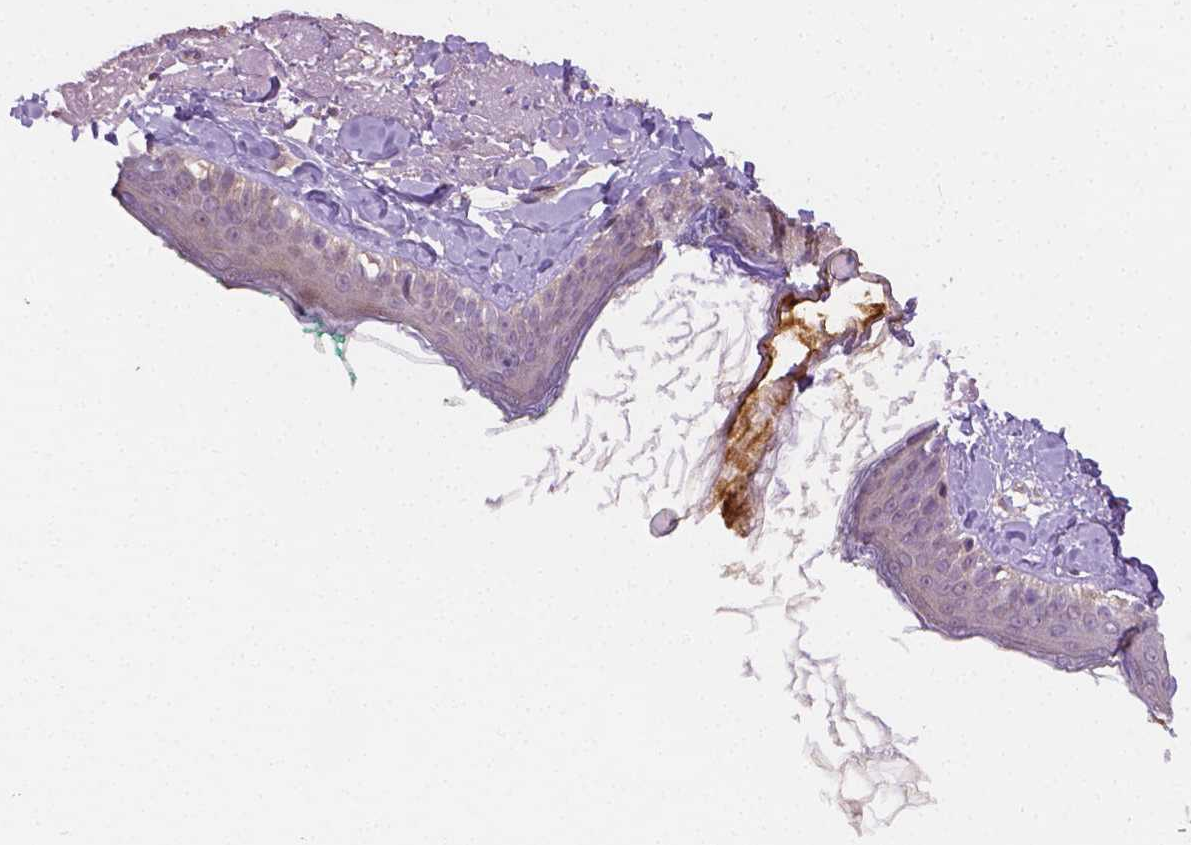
{"staining": {"intensity": "negative", "quantity": "none", "location": "none"}, "tissue": "skin", "cell_type": "Fibroblasts", "image_type": "normal", "snomed": [{"axis": "morphology", "description": "Normal tissue, NOS"}, {"axis": "topography", "description": "Skin"}], "caption": "The image displays no staining of fibroblasts in unremarkable skin.", "gene": "ZNRD2", "patient": {"sex": "male", "age": 73}}